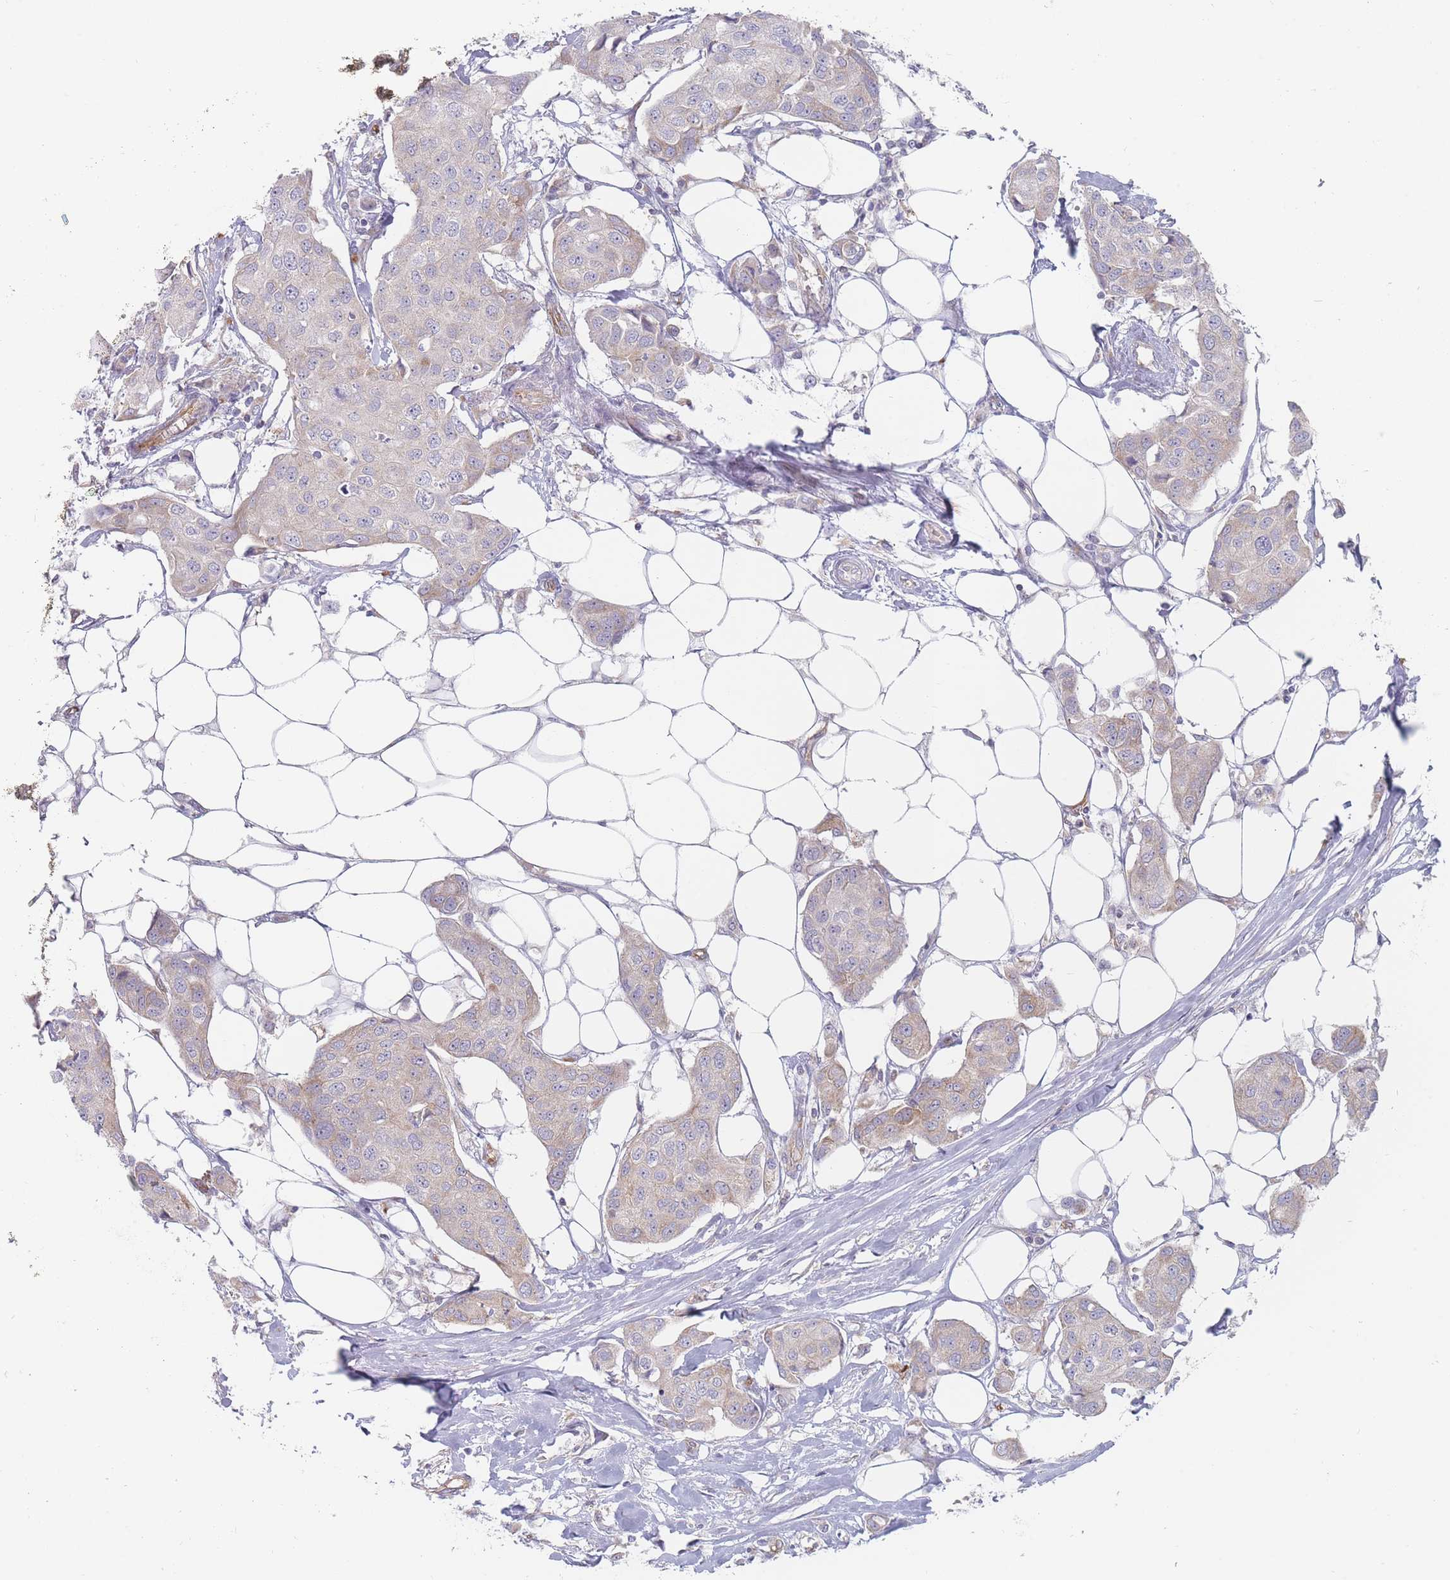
{"staining": {"intensity": "moderate", "quantity": "25%-75%", "location": "cytoplasmic/membranous"}, "tissue": "breast cancer", "cell_type": "Tumor cells", "image_type": "cancer", "snomed": [{"axis": "morphology", "description": "Duct carcinoma"}, {"axis": "topography", "description": "Breast"}, {"axis": "topography", "description": "Lymph node"}], "caption": "Protein expression by immunohistochemistry (IHC) exhibits moderate cytoplasmic/membranous positivity in approximately 25%-75% of tumor cells in intraductal carcinoma (breast).", "gene": "MAP1S", "patient": {"sex": "female", "age": 80}}